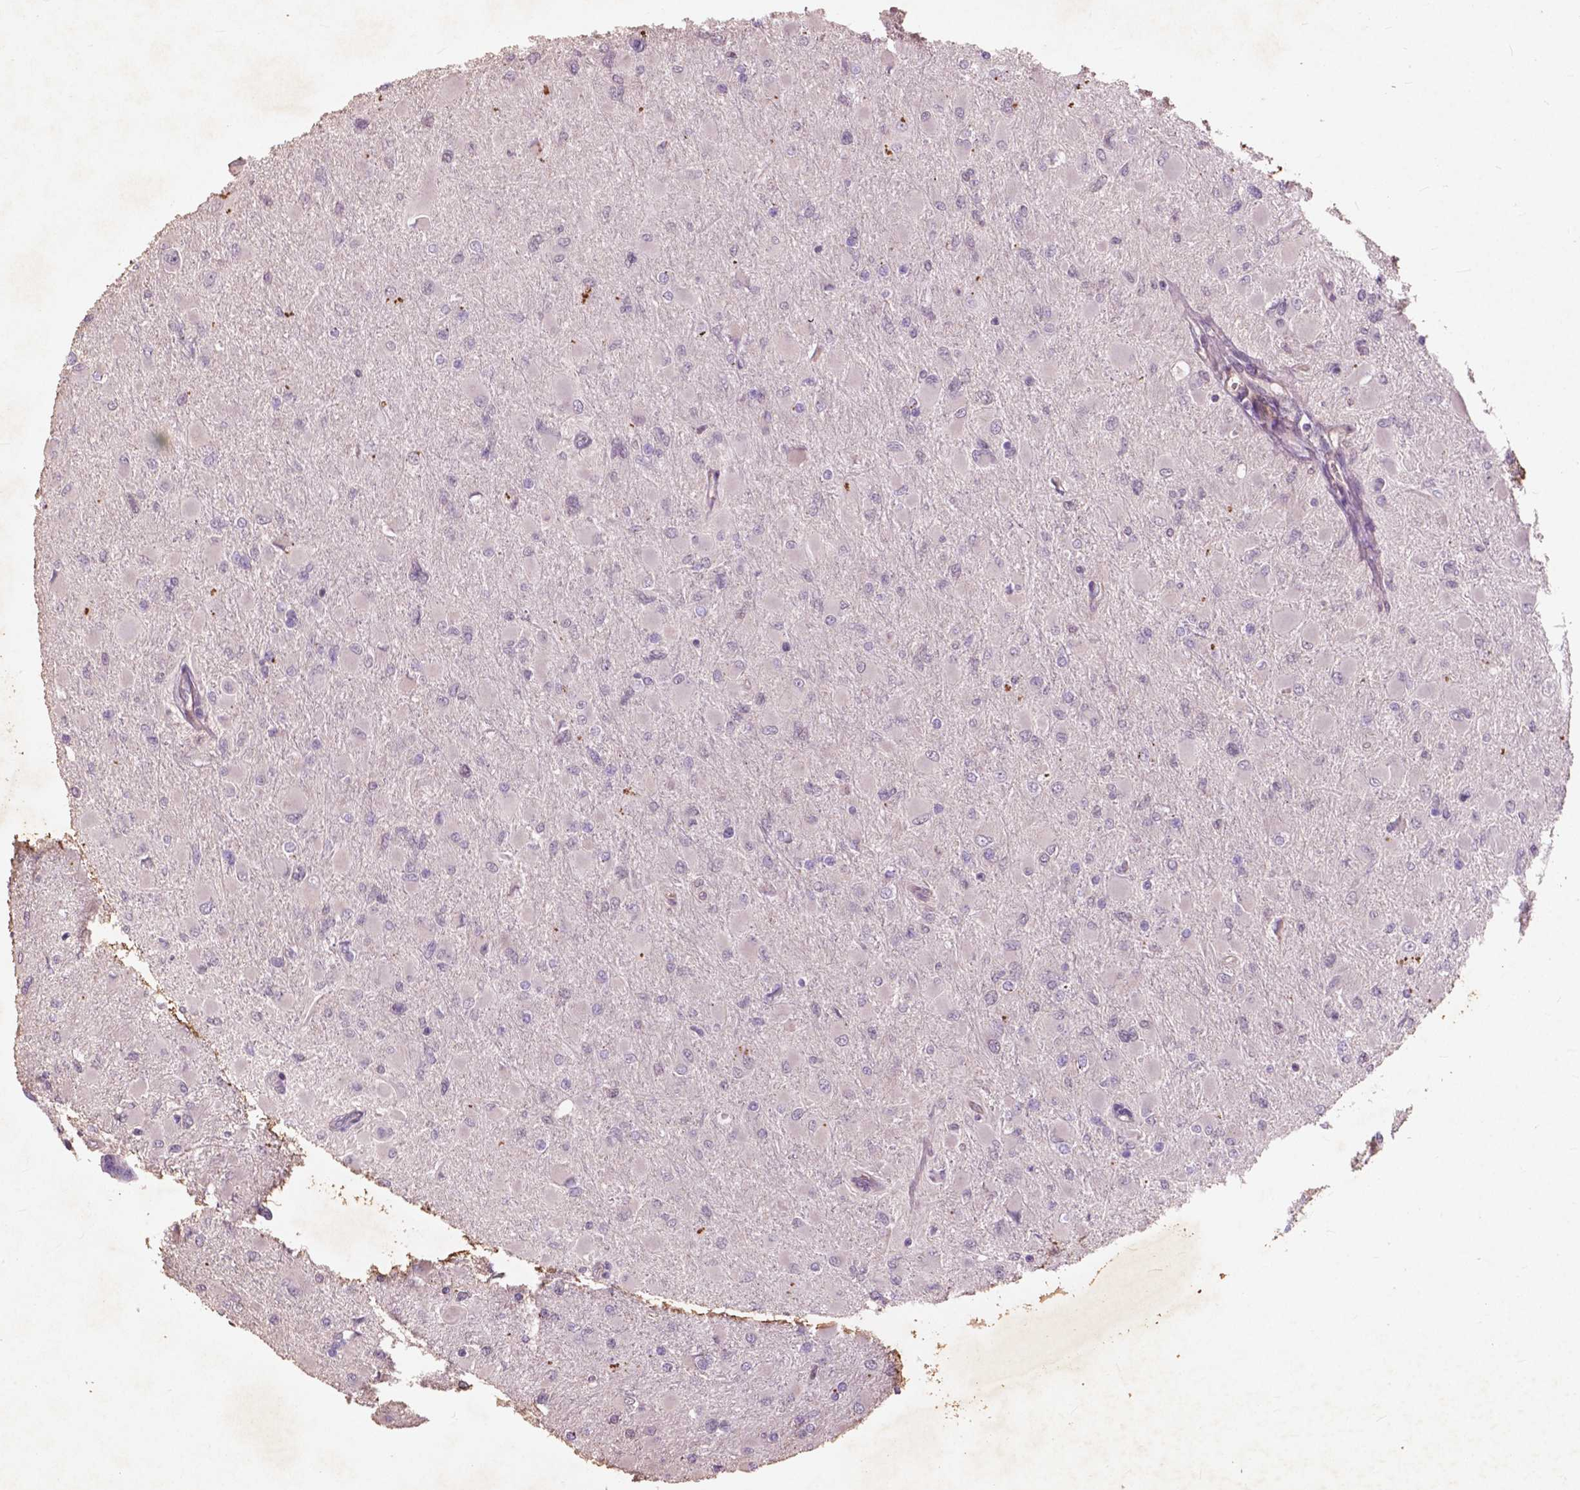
{"staining": {"intensity": "negative", "quantity": "none", "location": "none"}, "tissue": "glioma", "cell_type": "Tumor cells", "image_type": "cancer", "snomed": [{"axis": "morphology", "description": "Glioma, malignant, High grade"}, {"axis": "topography", "description": "Cerebral cortex"}], "caption": "High magnification brightfield microscopy of glioma stained with DAB (brown) and counterstained with hematoxylin (blue): tumor cells show no significant expression. (Brightfield microscopy of DAB (3,3'-diaminobenzidine) immunohistochemistry at high magnification).", "gene": "RFPL4B", "patient": {"sex": "female", "age": 36}}